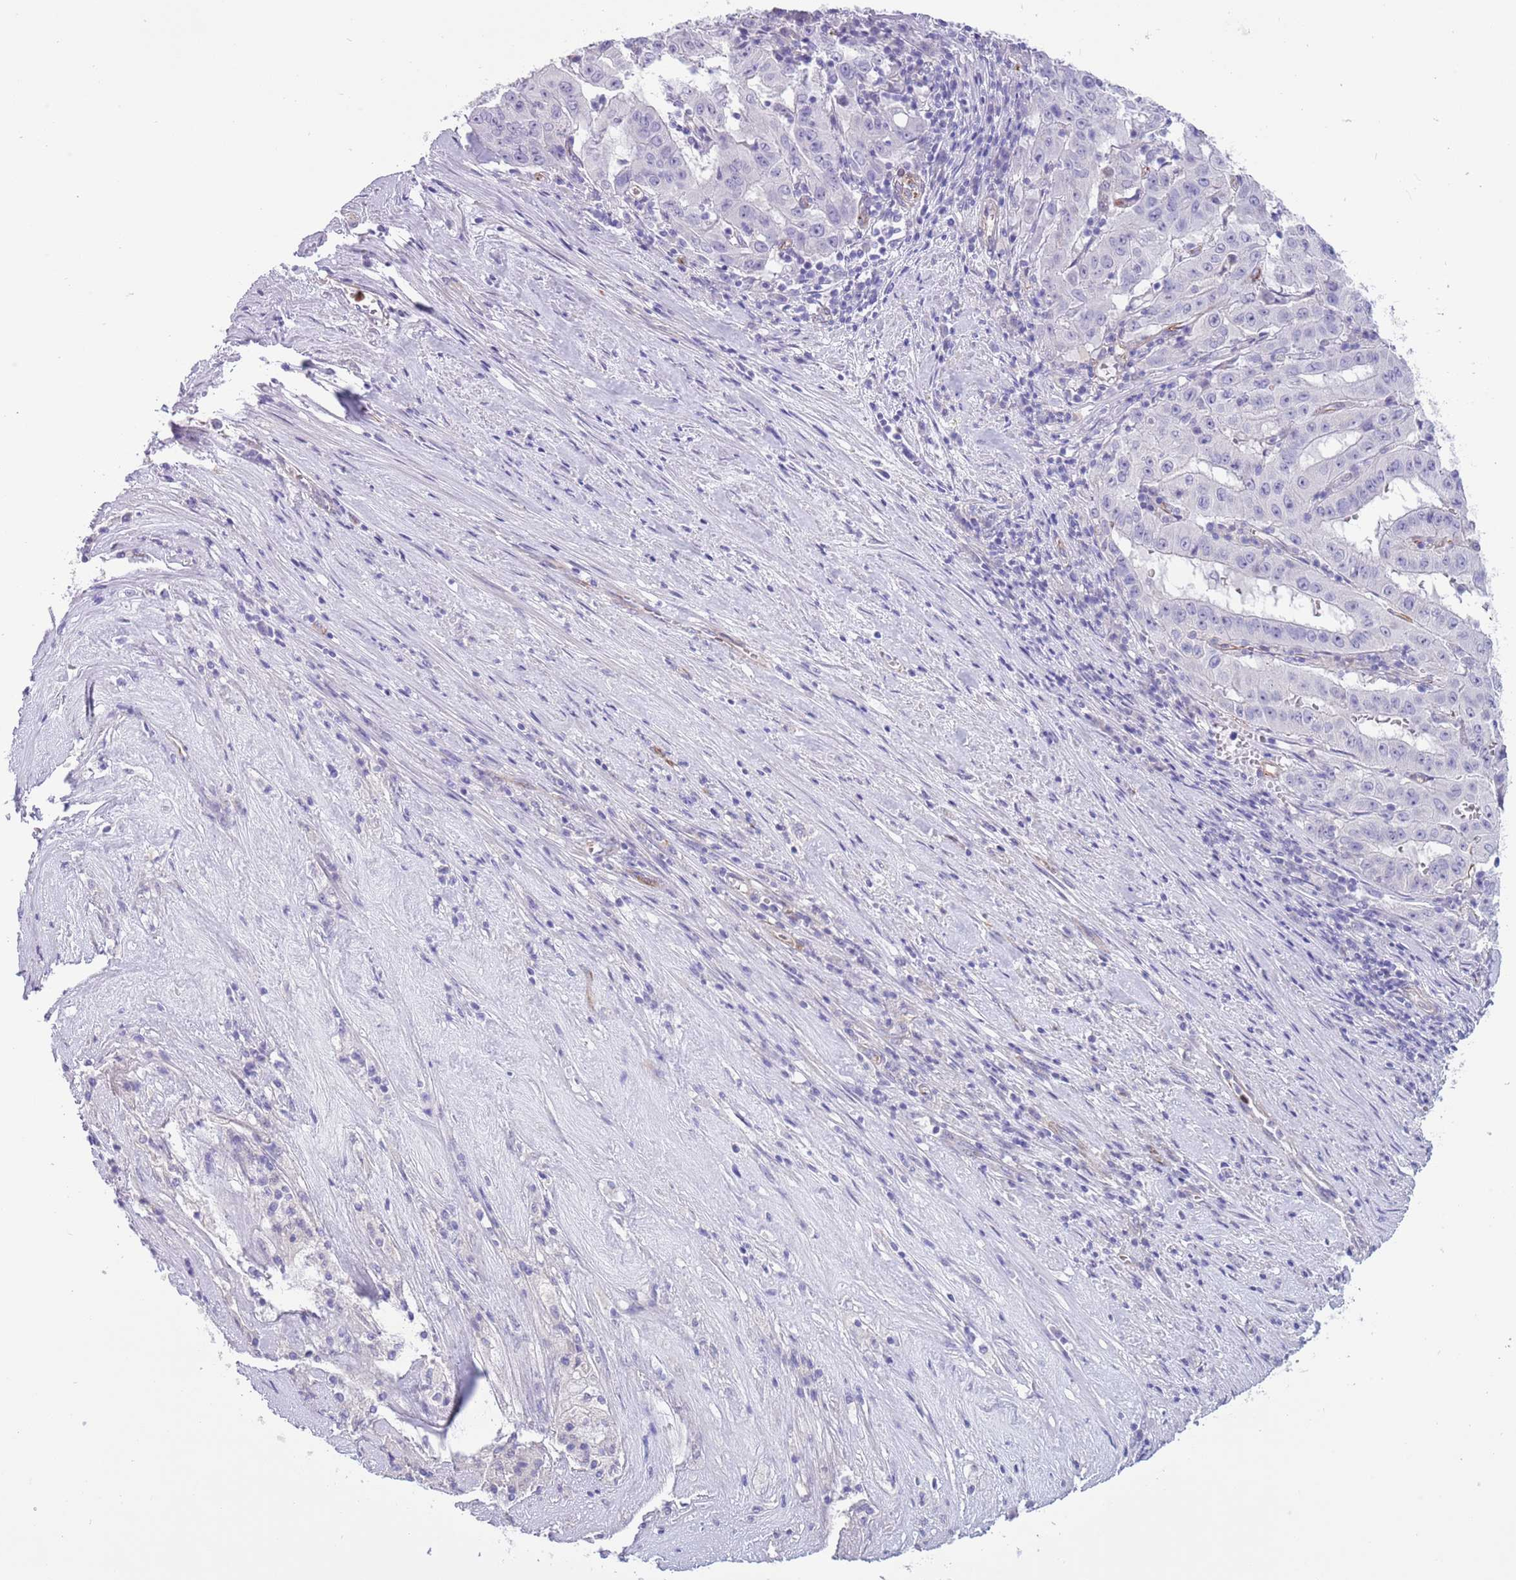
{"staining": {"intensity": "negative", "quantity": "none", "location": "none"}, "tissue": "pancreatic cancer", "cell_type": "Tumor cells", "image_type": "cancer", "snomed": [{"axis": "morphology", "description": "Adenocarcinoma, NOS"}, {"axis": "topography", "description": "Pancreas"}], "caption": "This is a histopathology image of immunohistochemistry (IHC) staining of adenocarcinoma (pancreatic), which shows no expression in tumor cells.", "gene": "TSGA13", "patient": {"sex": "male", "age": 63}}